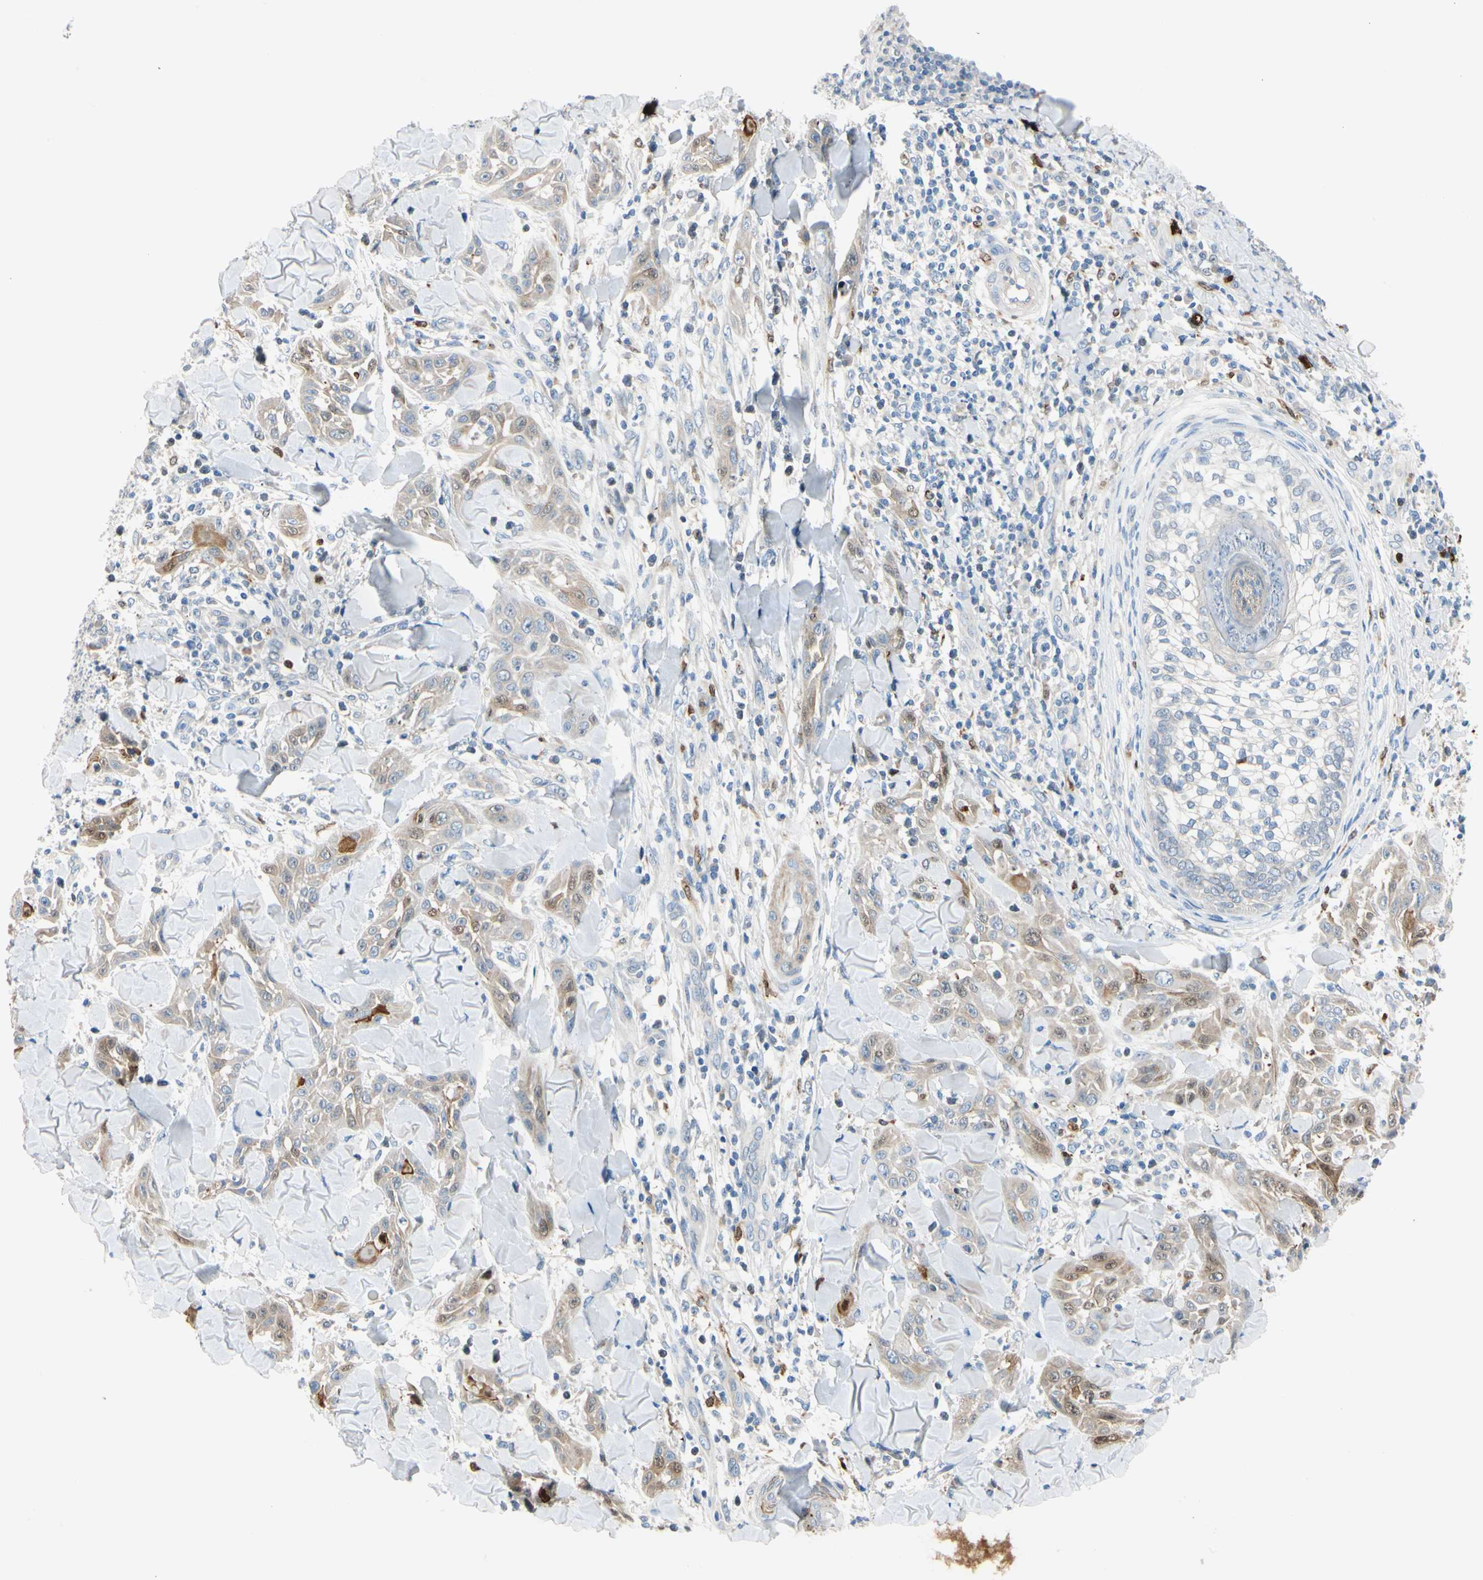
{"staining": {"intensity": "weak", "quantity": "25%-75%", "location": "cytoplasmic/membranous,nuclear"}, "tissue": "skin cancer", "cell_type": "Tumor cells", "image_type": "cancer", "snomed": [{"axis": "morphology", "description": "Squamous cell carcinoma, NOS"}, {"axis": "topography", "description": "Skin"}], "caption": "Tumor cells display low levels of weak cytoplasmic/membranous and nuclear staining in about 25%-75% of cells in skin cancer.", "gene": "TRAF5", "patient": {"sex": "male", "age": 24}}